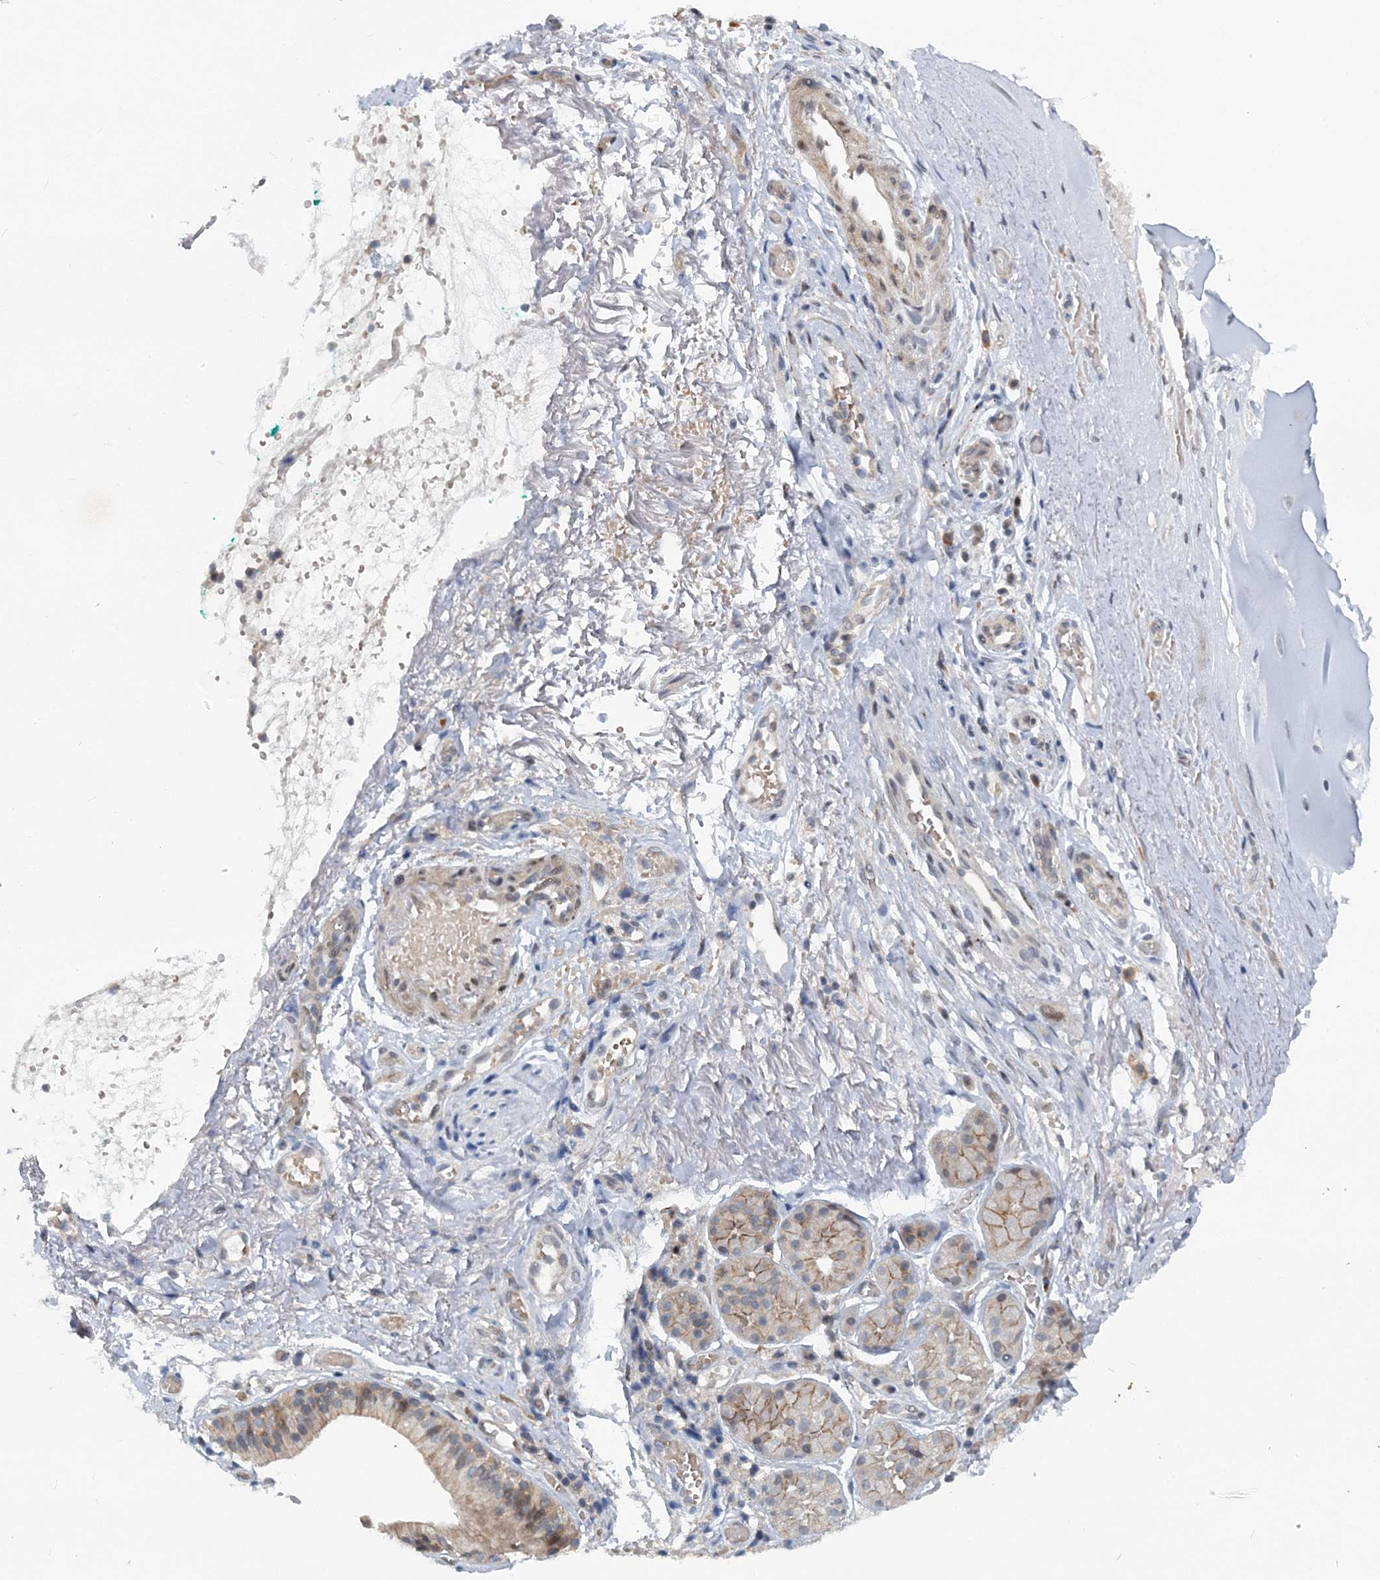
{"staining": {"intensity": "weak", "quantity": "25%-75%", "location": "cytoplasmic/membranous"}, "tissue": "adipose tissue", "cell_type": "Adipocytes", "image_type": "normal", "snomed": [{"axis": "morphology", "description": "Normal tissue, NOS"}, {"axis": "morphology", "description": "Basal cell carcinoma"}, {"axis": "topography", "description": "Cartilage tissue"}, {"axis": "topography", "description": "Nasopharynx"}, {"axis": "topography", "description": "Oral tissue"}], "caption": "Weak cytoplasmic/membranous staining for a protein is appreciated in approximately 25%-75% of adipocytes of unremarkable adipose tissue using IHC.", "gene": "HYCC2", "patient": {"sex": "female", "age": 77}}